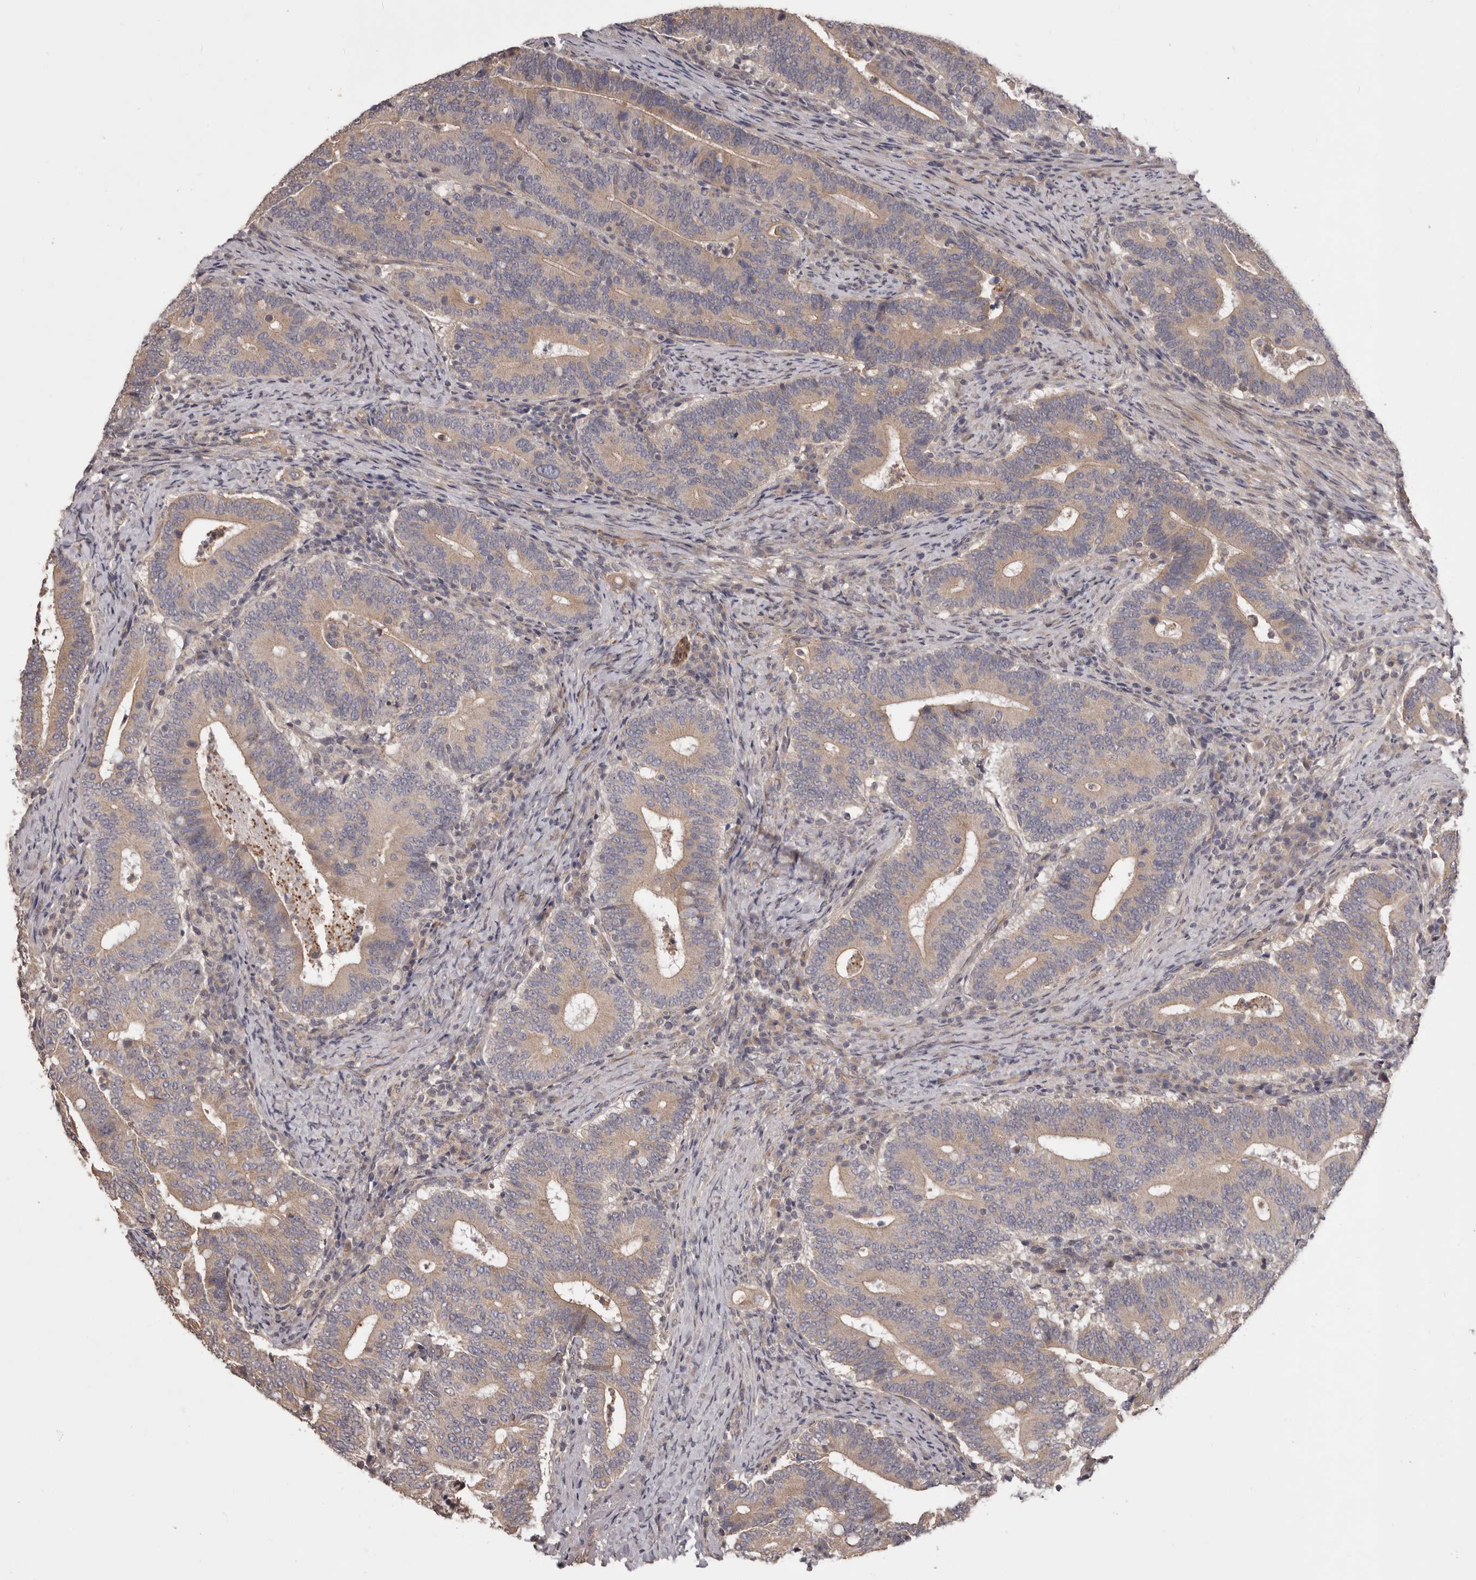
{"staining": {"intensity": "weak", "quantity": ">75%", "location": "cytoplasmic/membranous"}, "tissue": "colorectal cancer", "cell_type": "Tumor cells", "image_type": "cancer", "snomed": [{"axis": "morphology", "description": "Adenocarcinoma, NOS"}, {"axis": "topography", "description": "Colon"}], "caption": "An immunohistochemistry (IHC) micrograph of neoplastic tissue is shown. Protein staining in brown labels weak cytoplasmic/membranous positivity in colorectal adenocarcinoma within tumor cells.", "gene": "HRH1", "patient": {"sex": "female", "age": 66}}